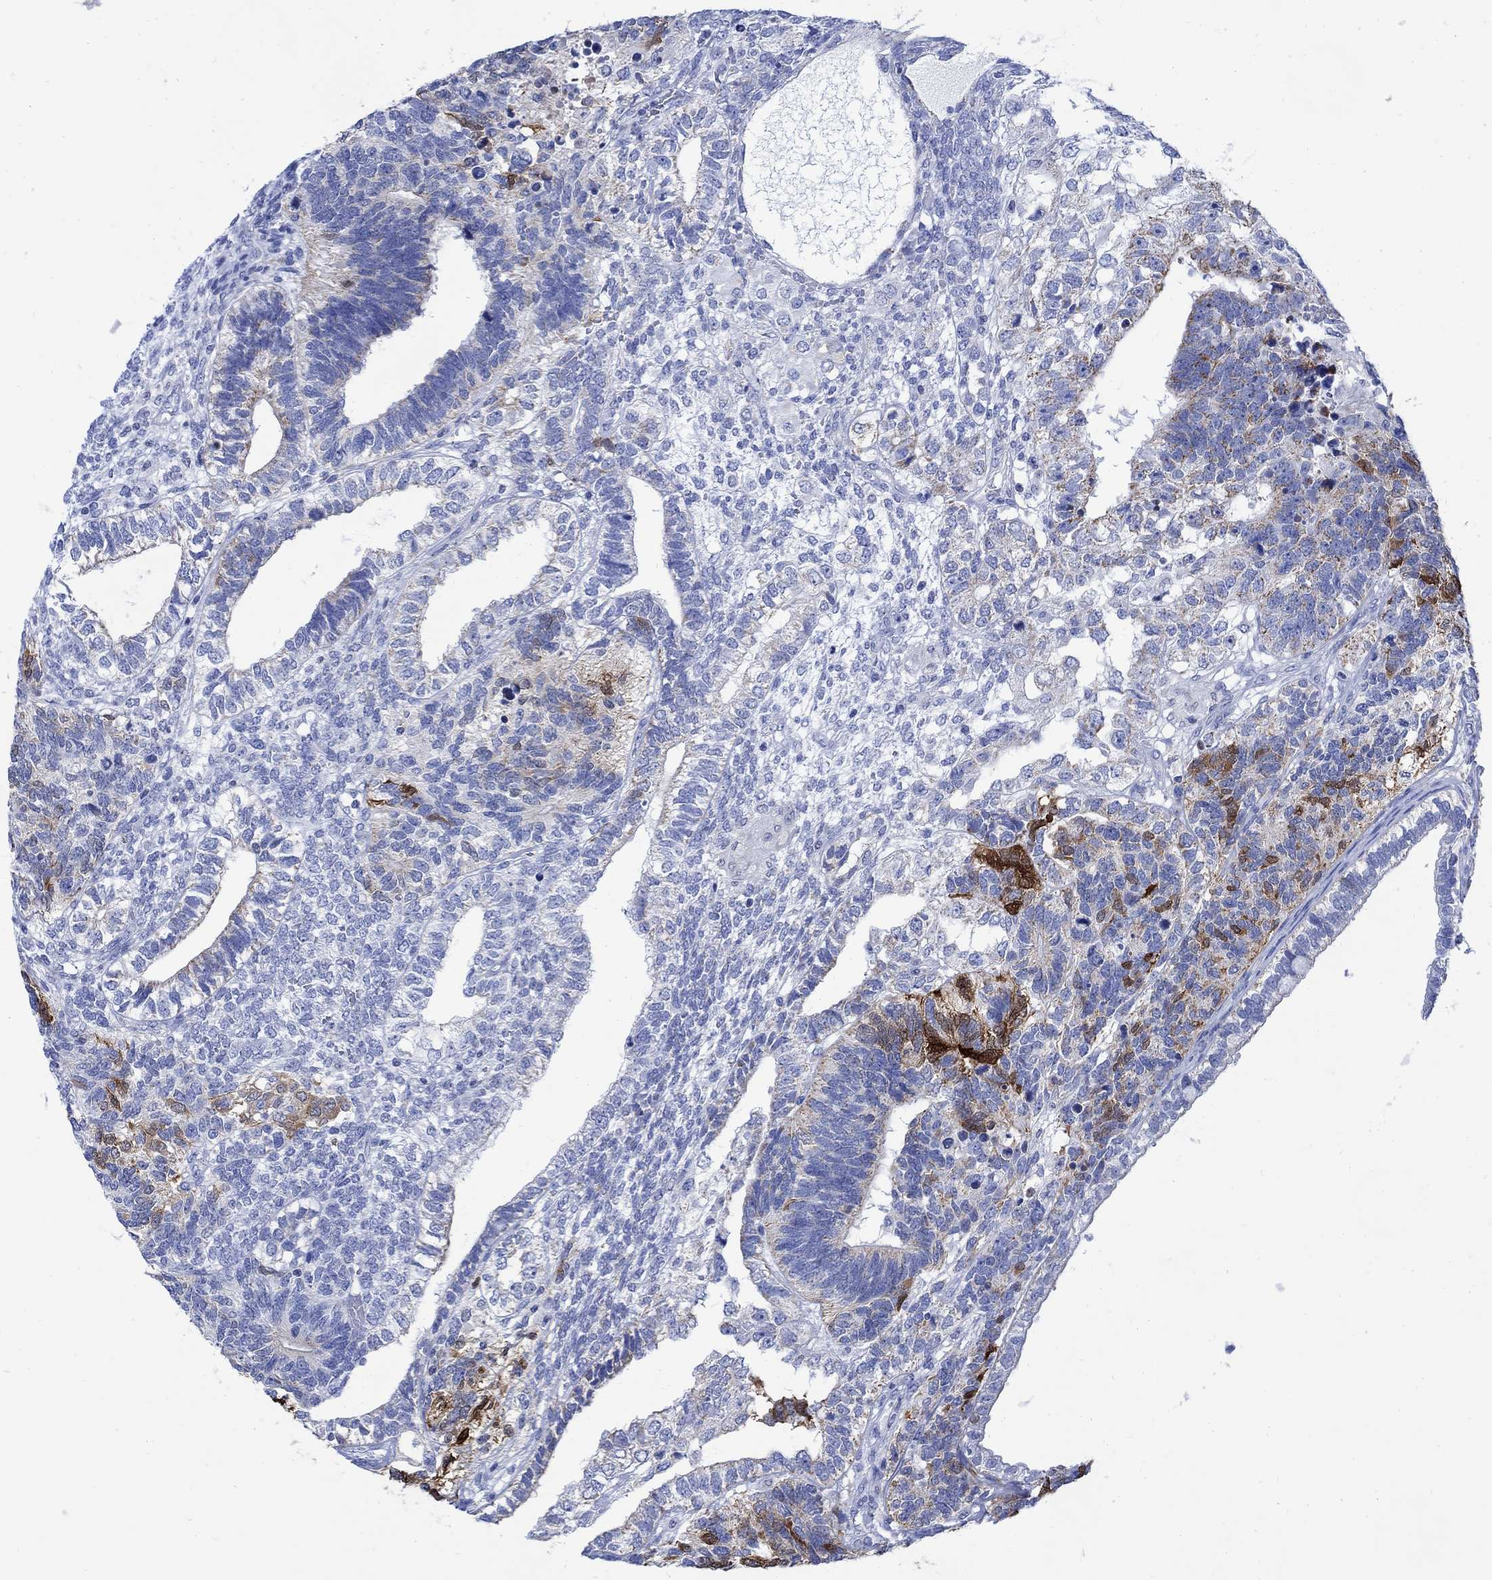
{"staining": {"intensity": "strong", "quantity": "<25%", "location": "cytoplasmic/membranous"}, "tissue": "testis cancer", "cell_type": "Tumor cells", "image_type": "cancer", "snomed": [{"axis": "morphology", "description": "Seminoma, NOS"}, {"axis": "morphology", "description": "Carcinoma, Embryonal, NOS"}, {"axis": "topography", "description": "Testis"}], "caption": "A brown stain labels strong cytoplasmic/membranous staining of a protein in testis embryonal carcinoma tumor cells.", "gene": "CPLX2", "patient": {"sex": "male", "age": 41}}